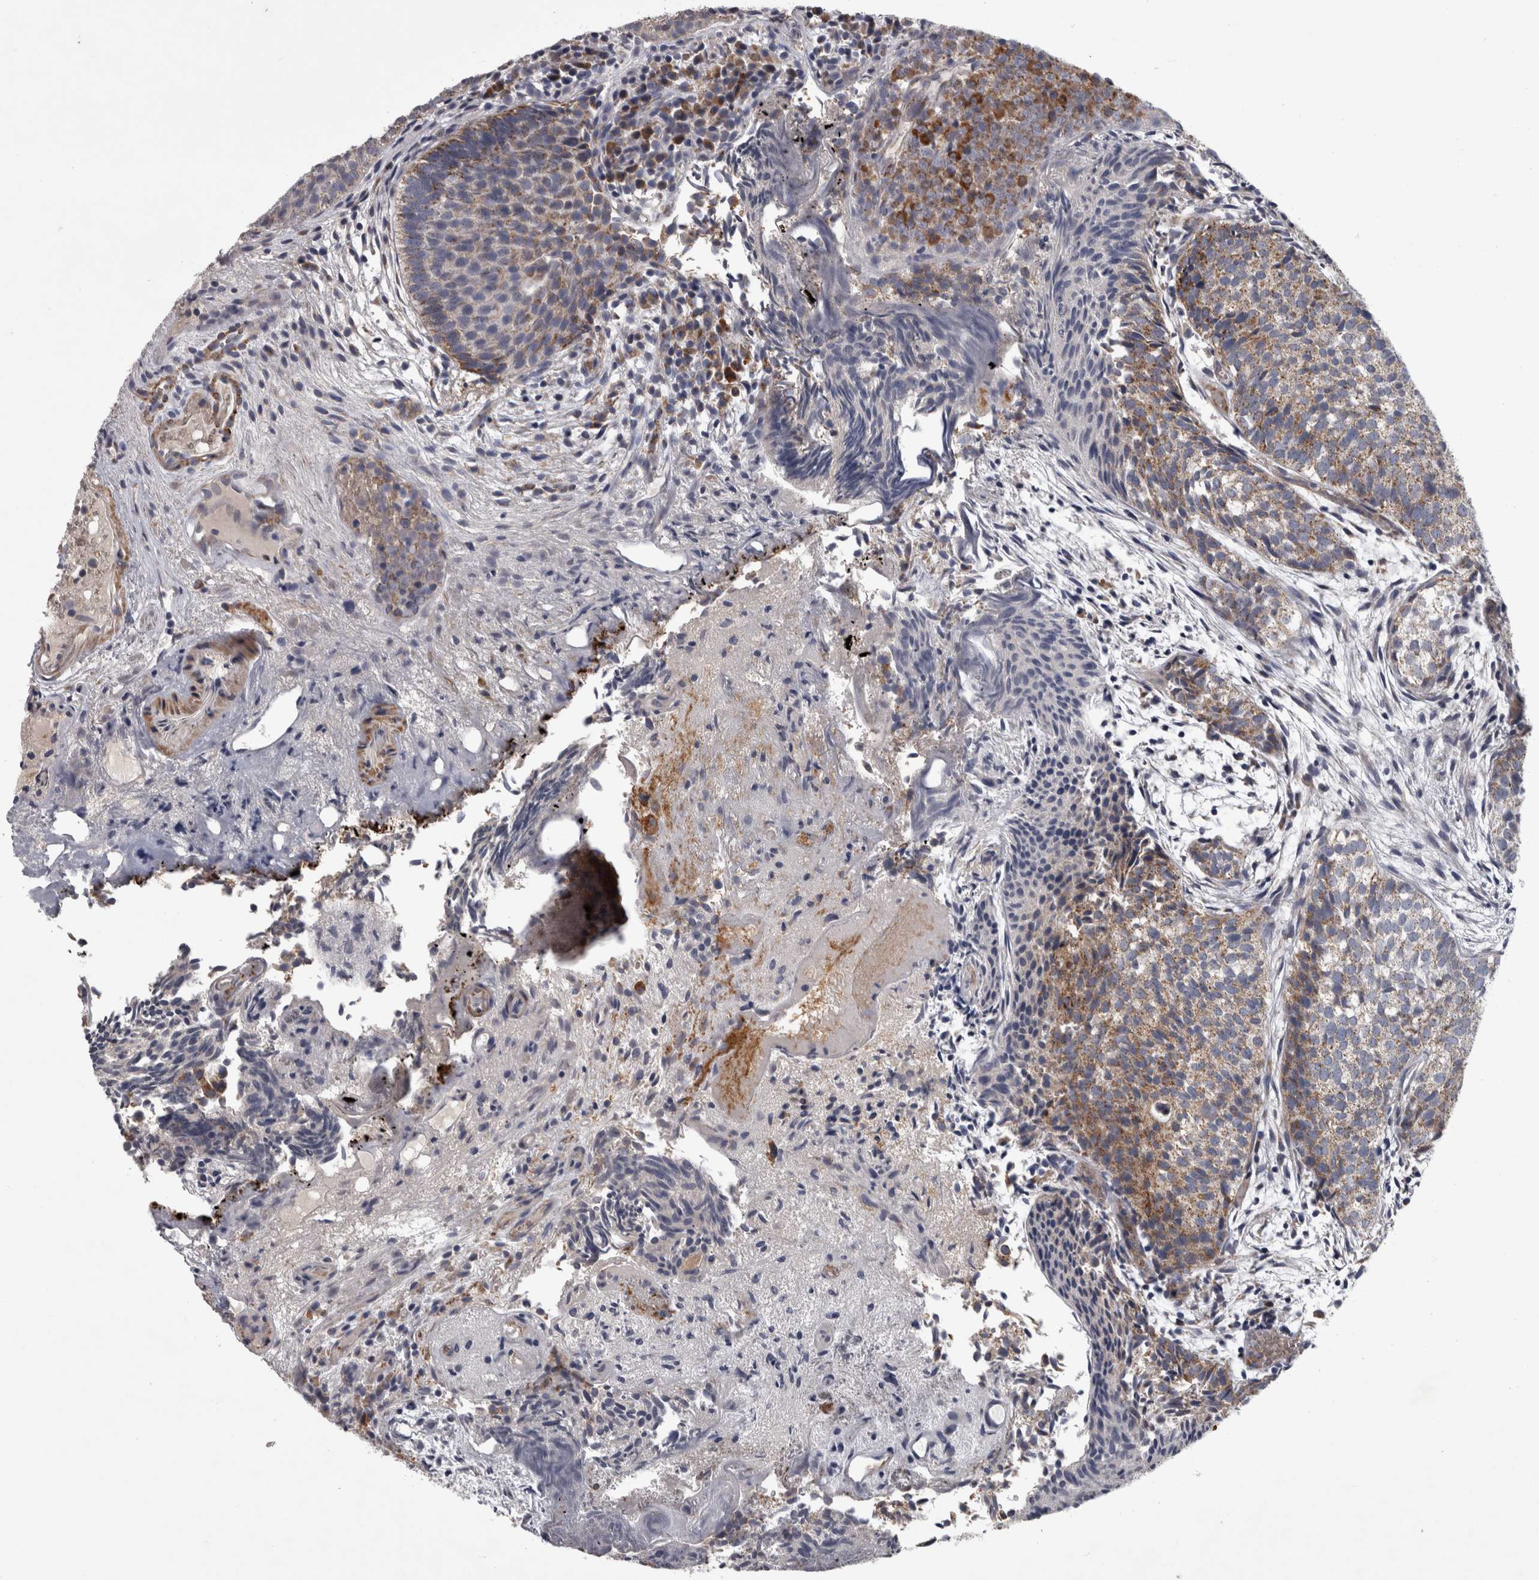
{"staining": {"intensity": "moderate", "quantity": "<25%", "location": "cytoplasmic/membranous"}, "tissue": "urothelial cancer", "cell_type": "Tumor cells", "image_type": "cancer", "snomed": [{"axis": "morphology", "description": "Urothelial carcinoma, Low grade"}, {"axis": "topography", "description": "Urinary bladder"}], "caption": "There is low levels of moderate cytoplasmic/membranous positivity in tumor cells of urothelial cancer, as demonstrated by immunohistochemical staining (brown color).", "gene": "DBT", "patient": {"sex": "male", "age": 86}}